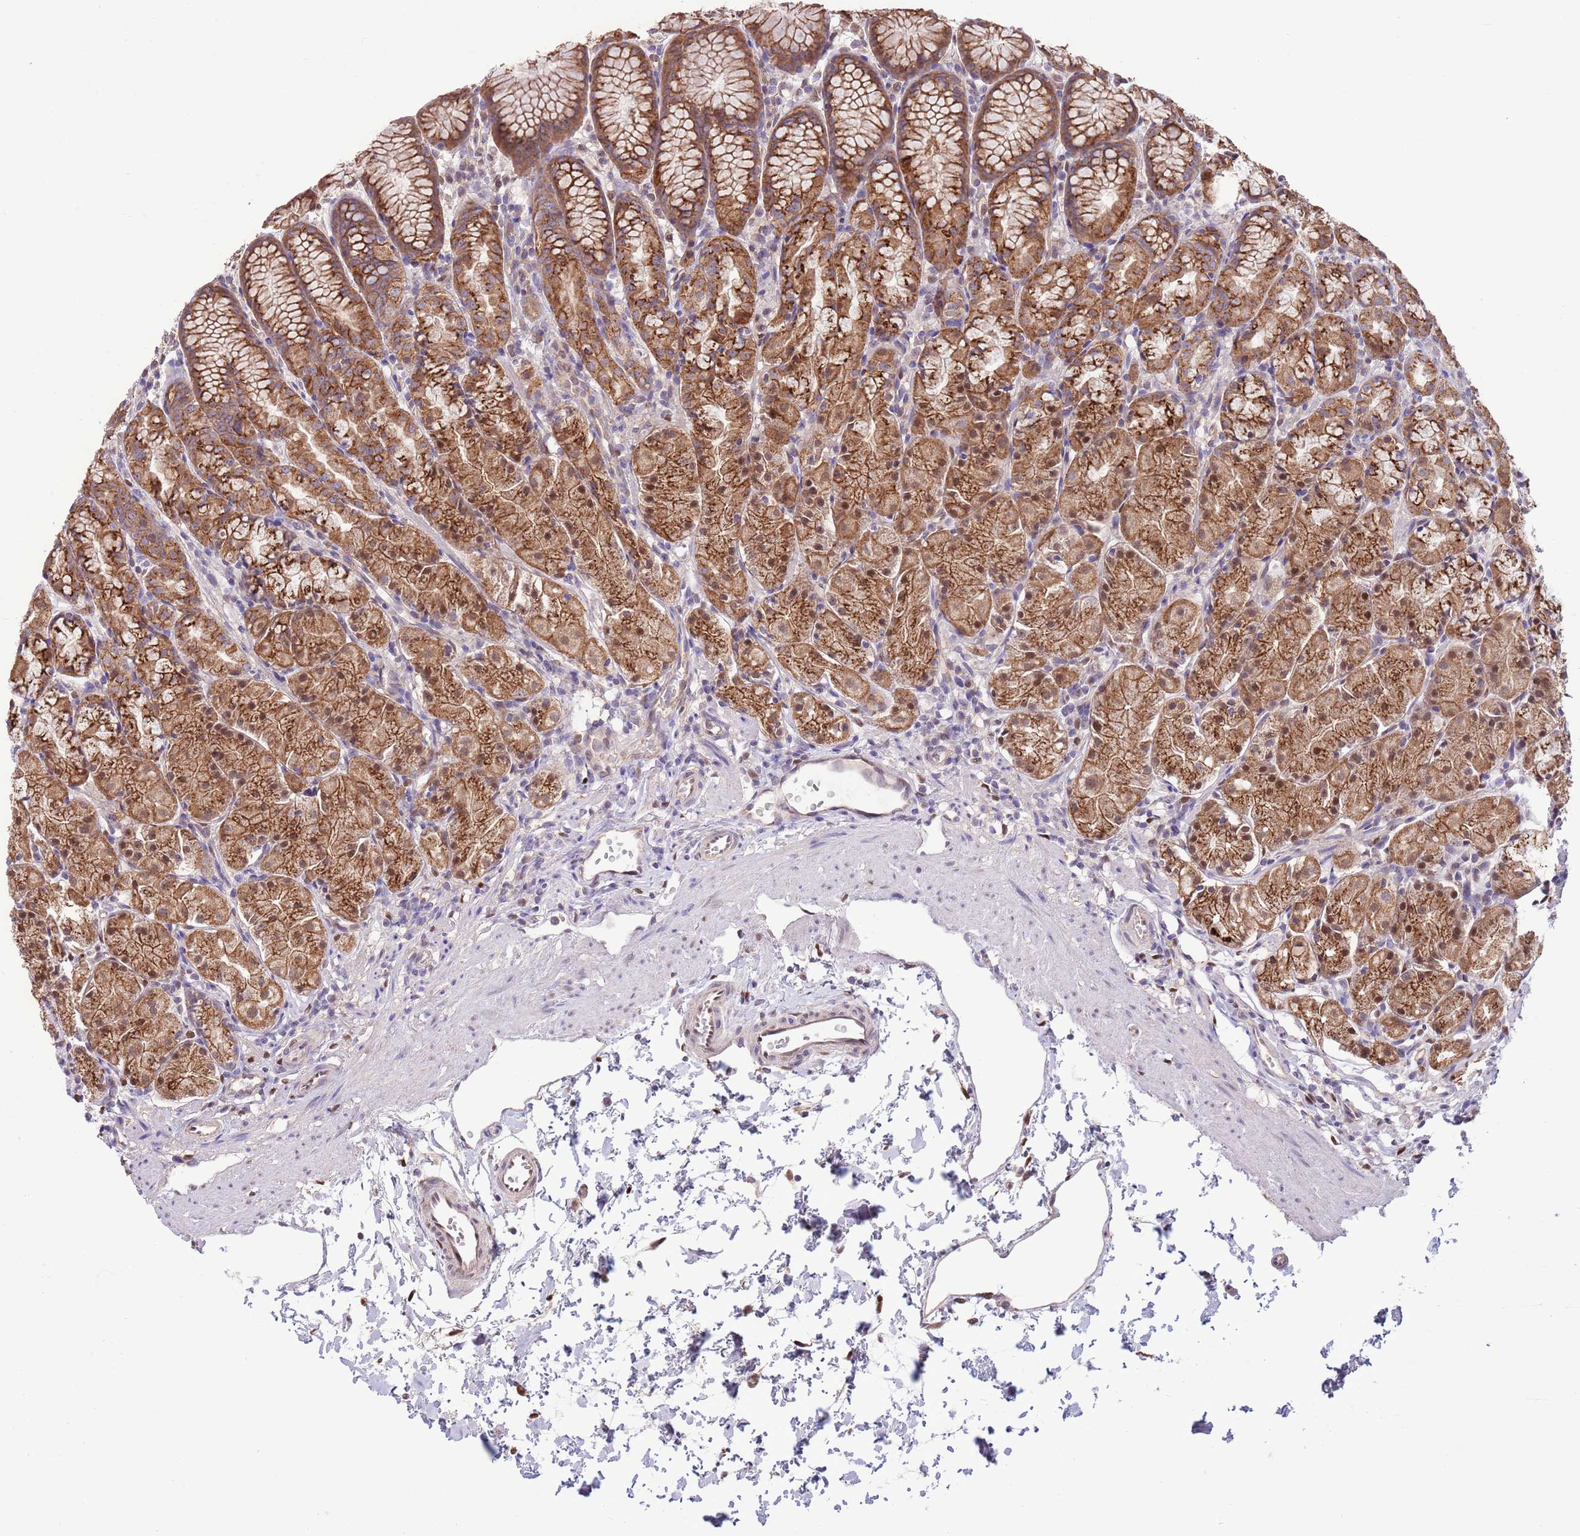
{"staining": {"intensity": "strong", "quantity": ">75%", "location": "cytoplasmic/membranous"}, "tissue": "stomach", "cell_type": "Glandular cells", "image_type": "normal", "snomed": [{"axis": "morphology", "description": "Normal tissue, NOS"}, {"axis": "topography", "description": "Stomach, upper"}], "caption": "Protein expression analysis of unremarkable stomach exhibits strong cytoplasmic/membranous staining in about >75% of glandular cells.", "gene": "ARL2BP", "patient": {"sex": "male", "age": 47}}